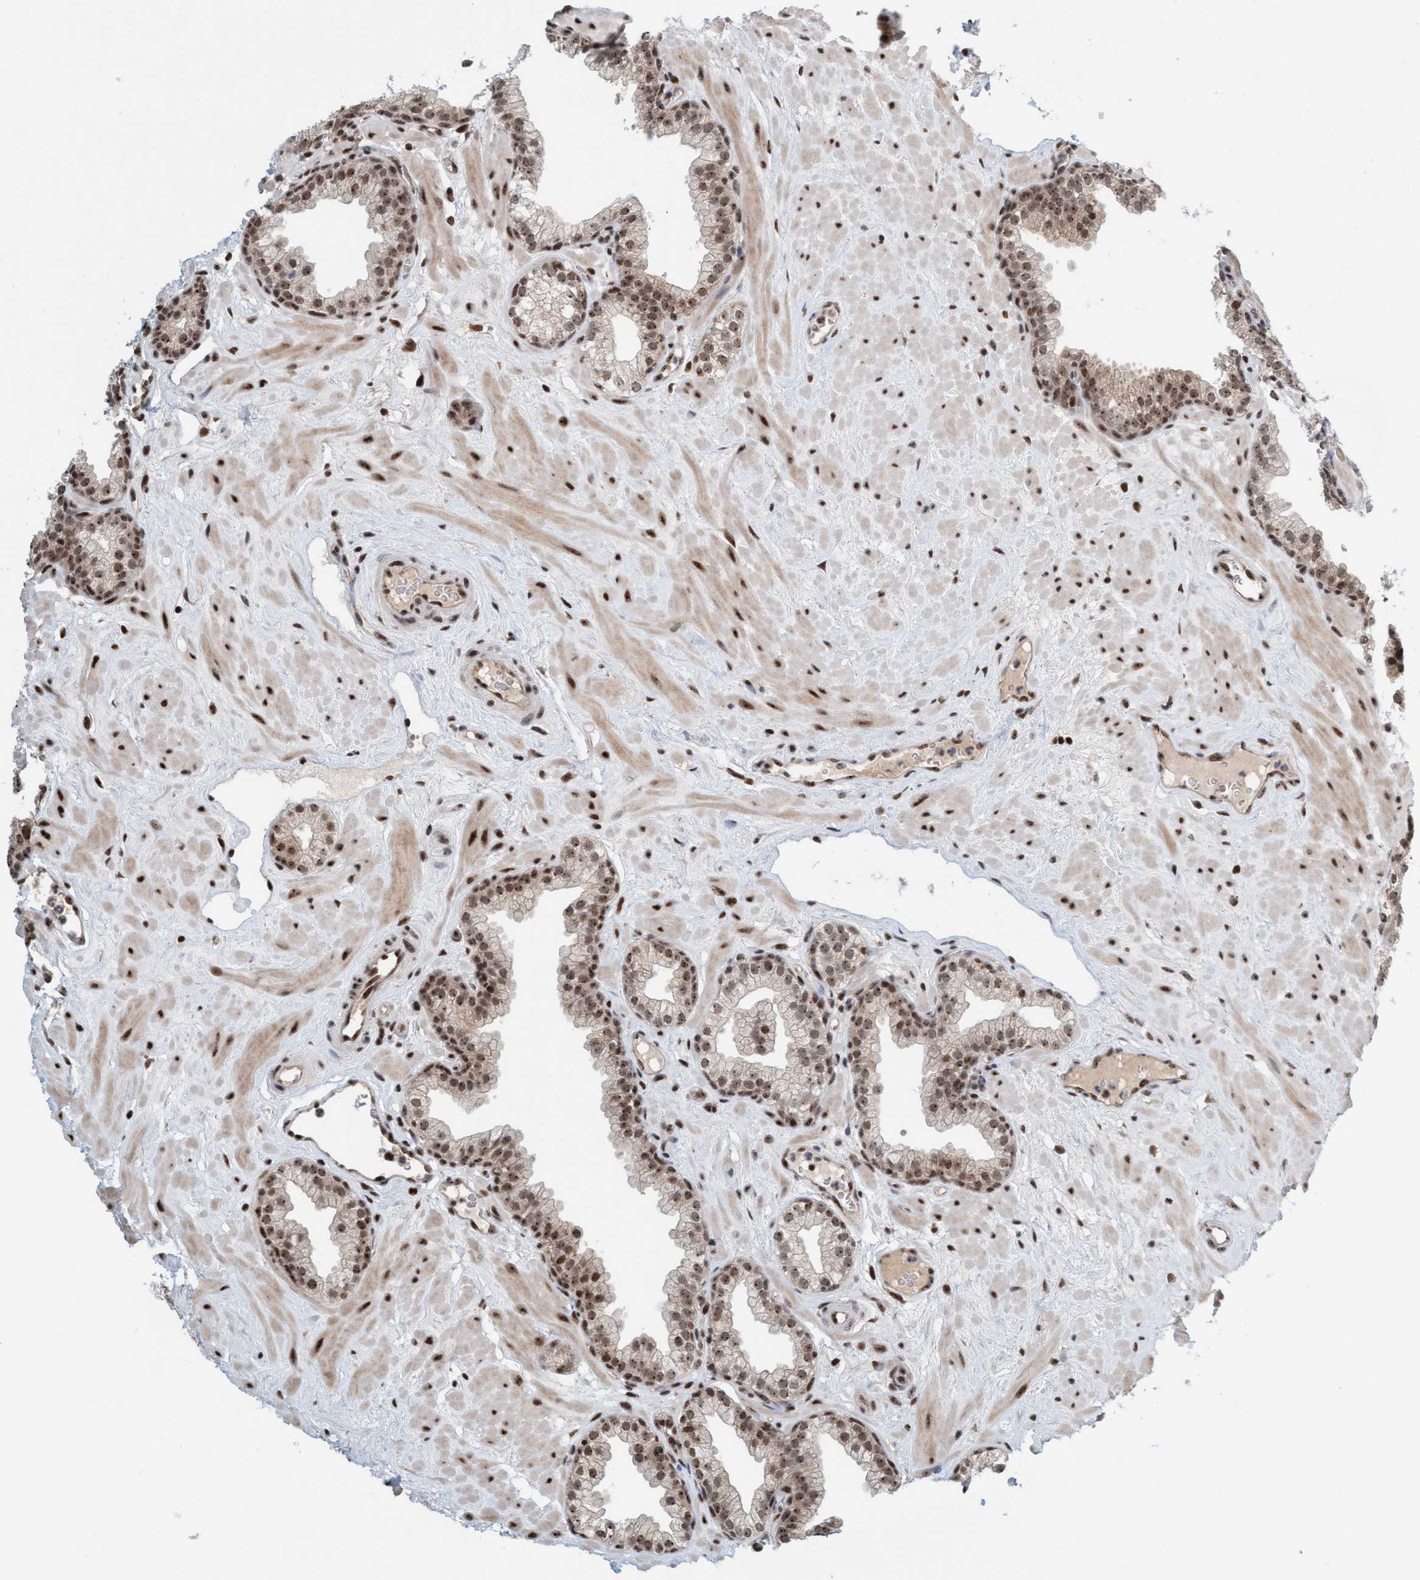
{"staining": {"intensity": "moderate", "quantity": ">75%", "location": "nuclear"}, "tissue": "prostate", "cell_type": "Glandular cells", "image_type": "normal", "snomed": [{"axis": "morphology", "description": "Normal tissue, NOS"}, {"axis": "morphology", "description": "Urothelial carcinoma, Low grade"}, {"axis": "topography", "description": "Urinary bladder"}, {"axis": "topography", "description": "Prostate"}], "caption": "This histopathology image exhibits IHC staining of normal human prostate, with medium moderate nuclear staining in approximately >75% of glandular cells.", "gene": "SMCR8", "patient": {"sex": "male", "age": 60}}